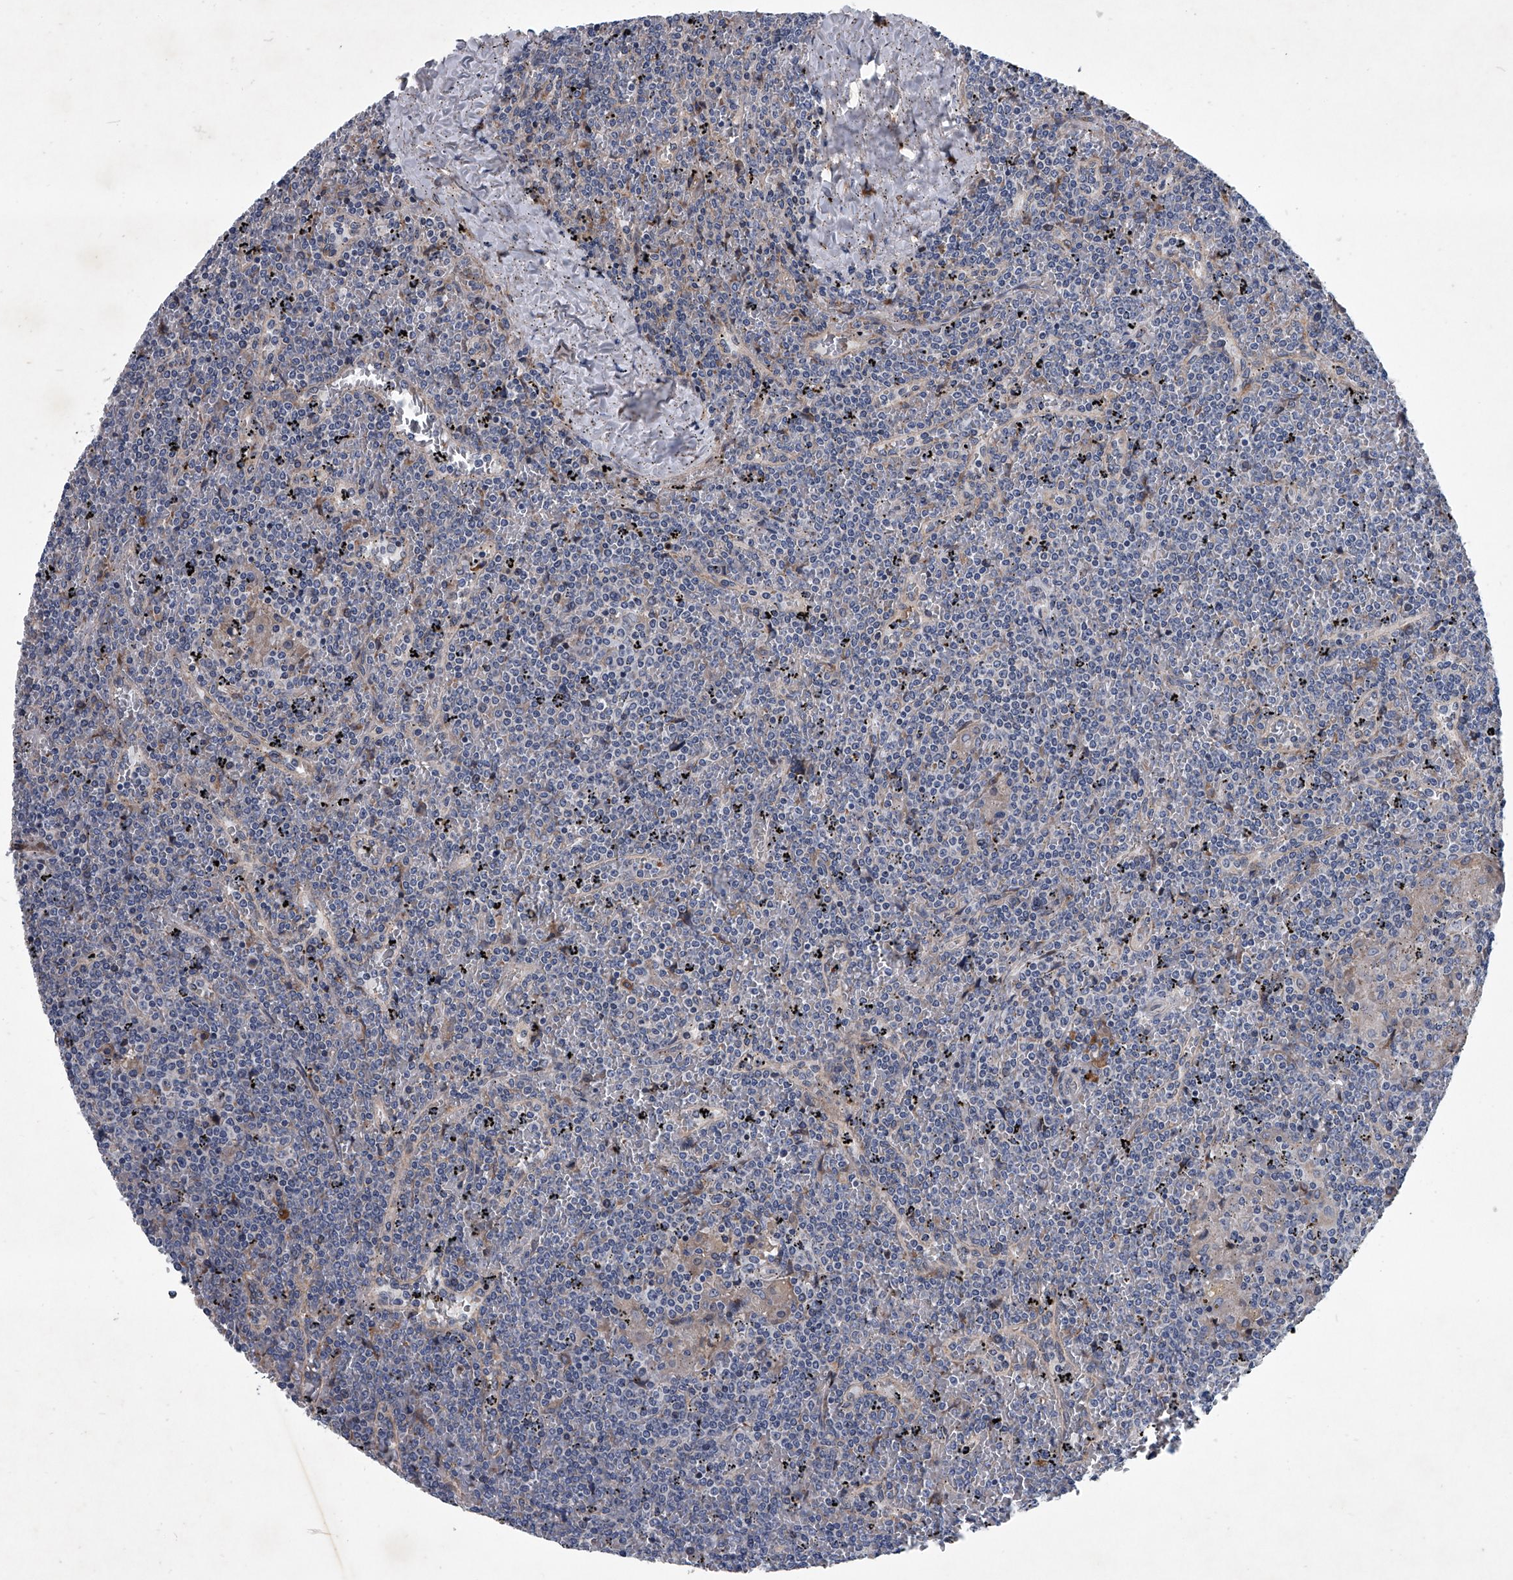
{"staining": {"intensity": "negative", "quantity": "none", "location": "none"}, "tissue": "lymphoma", "cell_type": "Tumor cells", "image_type": "cancer", "snomed": [{"axis": "morphology", "description": "Malignant lymphoma, non-Hodgkin's type, Low grade"}, {"axis": "topography", "description": "Spleen"}], "caption": "High power microscopy photomicrograph of an IHC photomicrograph of low-grade malignant lymphoma, non-Hodgkin's type, revealing no significant expression in tumor cells.", "gene": "ABCG1", "patient": {"sex": "female", "age": 19}}